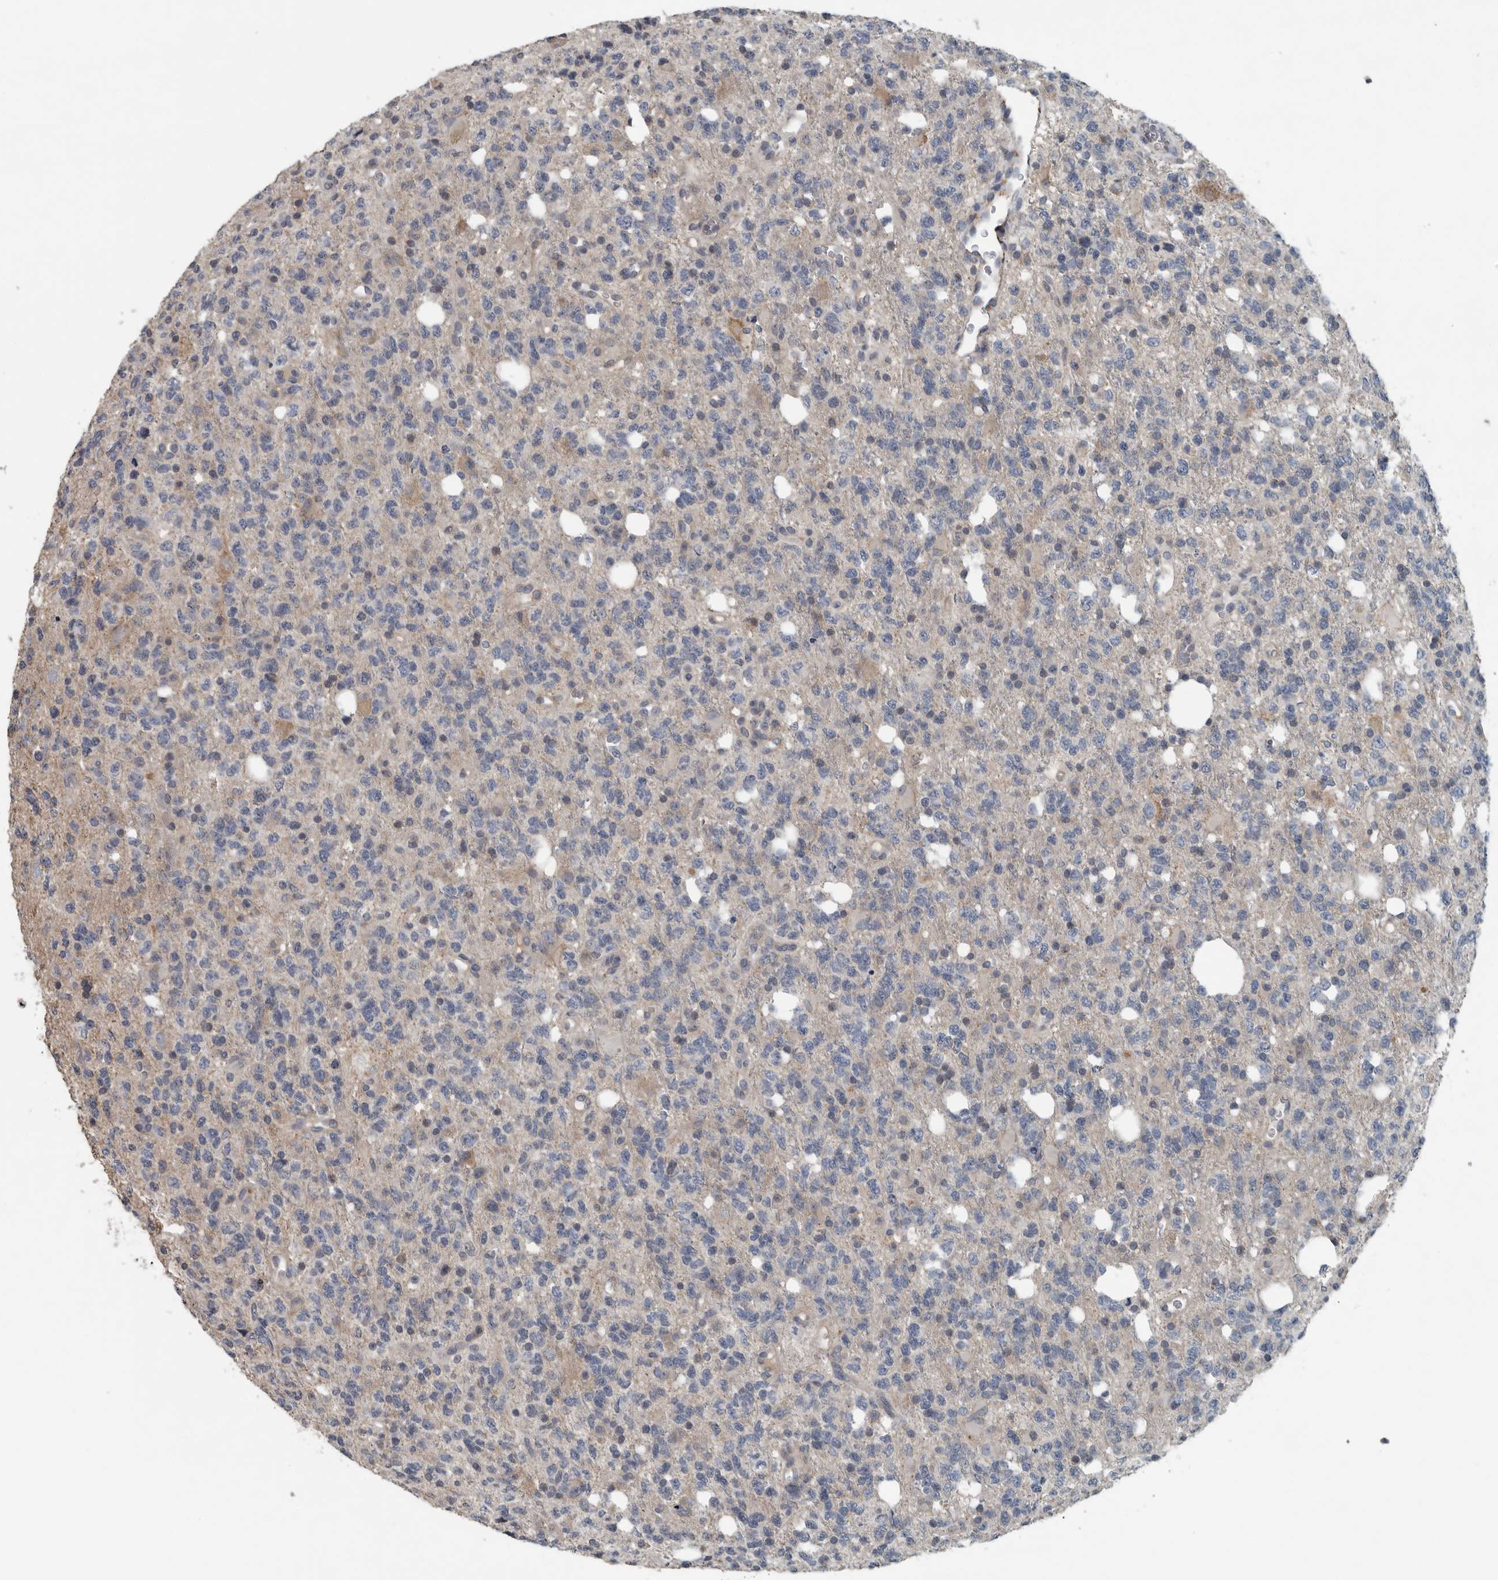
{"staining": {"intensity": "negative", "quantity": "none", "location": "none"}, "tissue": "glioma", "cell_type": "Tumor cells", "image_type": "cancer", "snomed": [{"axis": "morphology", "description": "Glioma, malignant, High grade"}, {"axis": "topography", "description": "Brain"}], "caption": "The immunohistochemistry micrograph has no significant expression in tumor cells of malignant glioma (high-grade) tissue.", "gene": "MPP3", "patient": {"sex": "female", "age": 62}}